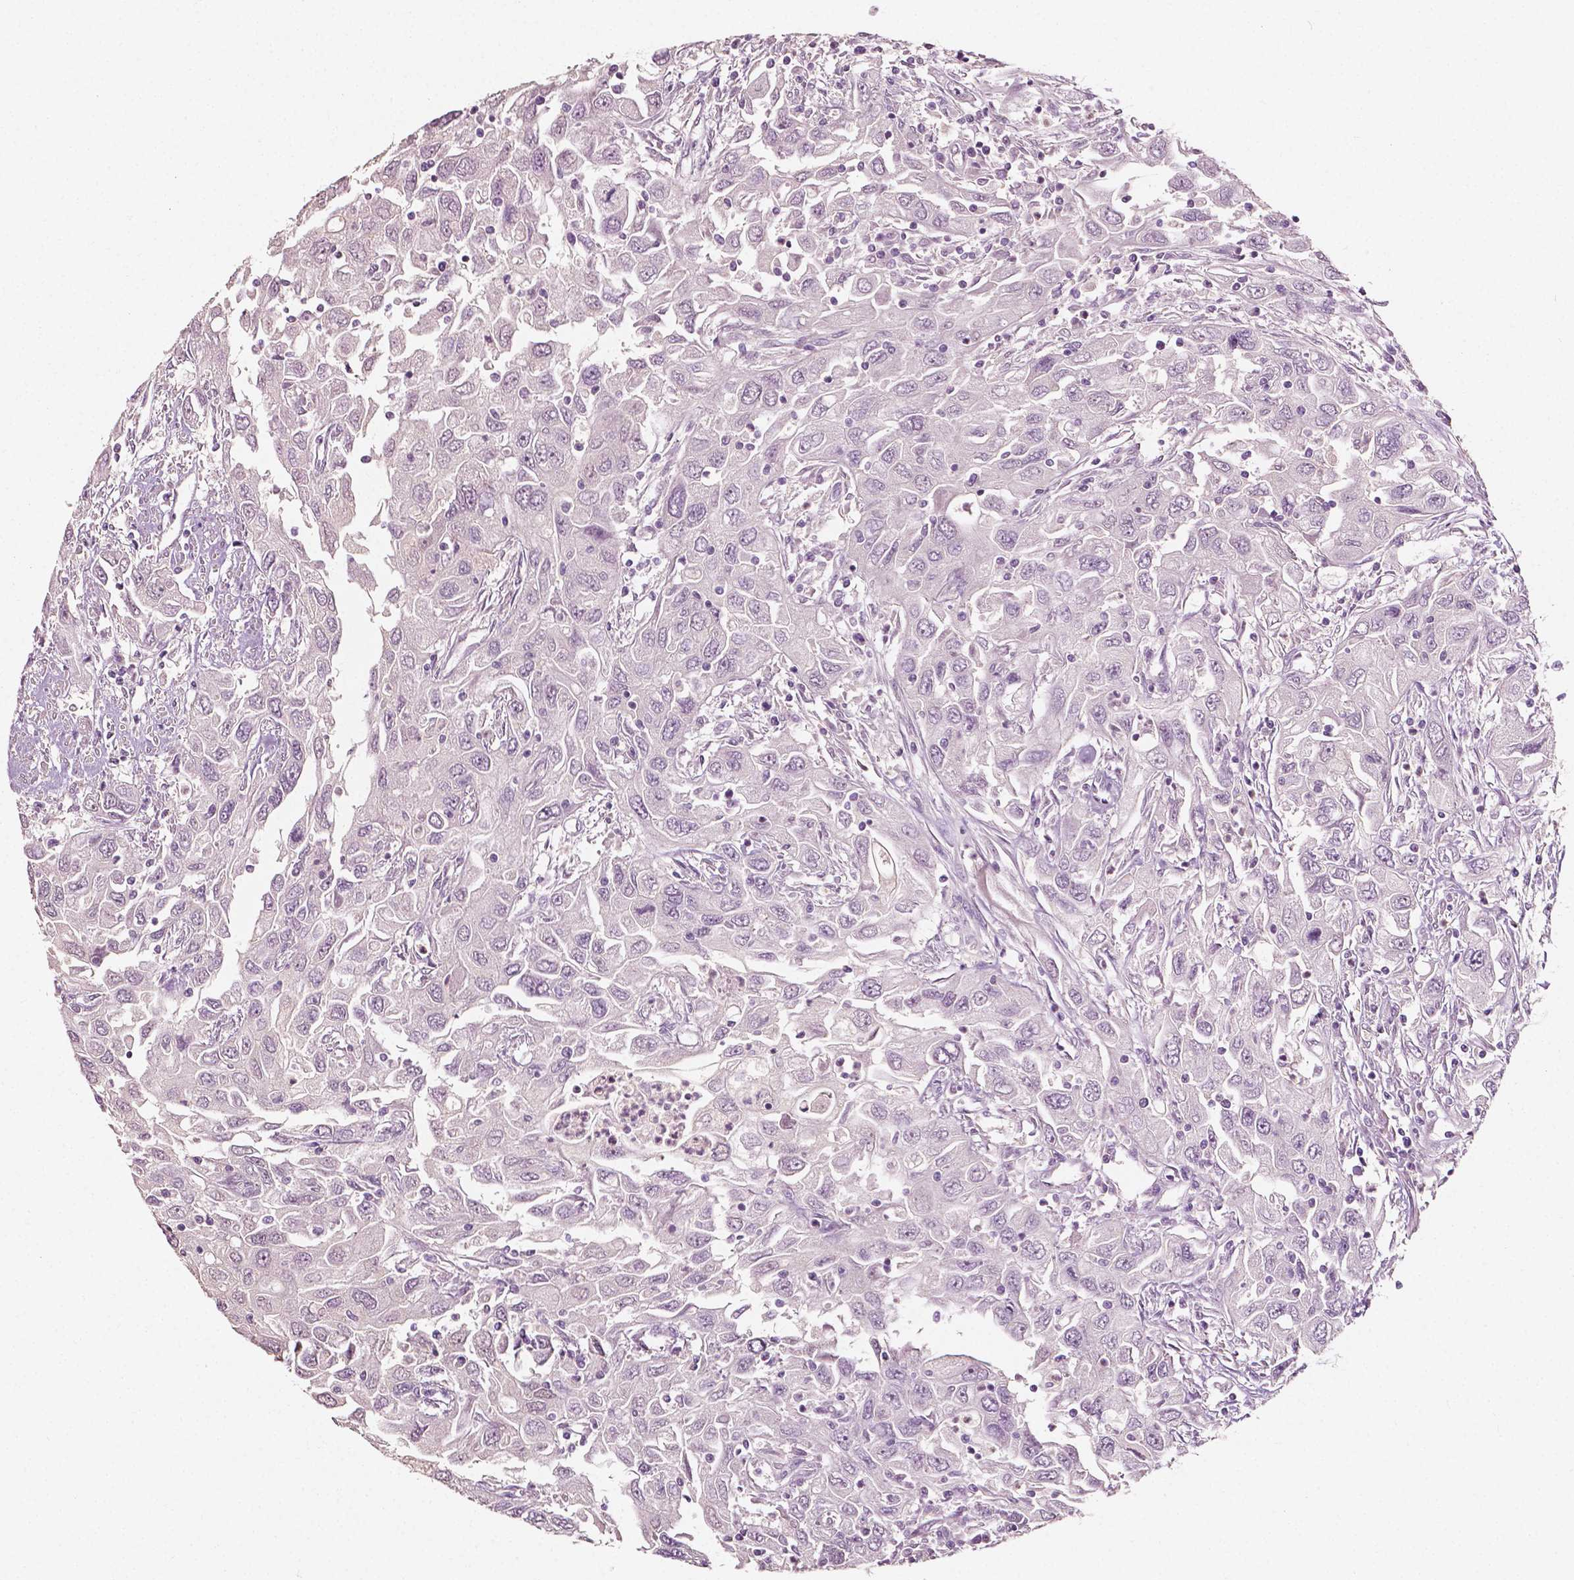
{"staining": {"intensity": "negative", "quantity": "none", "location": "none"}, "tissue": "urothelial cancer", "cell_type": "Tumor cells", "image_type": "cancer", "snomed": [{"axis": "morphology", "description": "Urothelial carcinoma, High grade"}, {"axis": "topography", "description": "Urinary bladder"}], "caption": "Immunohistochemical staining of urothelial cancer exhibits no significant positivity in tumor cells.", "gene": "PLA2R1", "patient": {"sex": "male", "age": 76}}